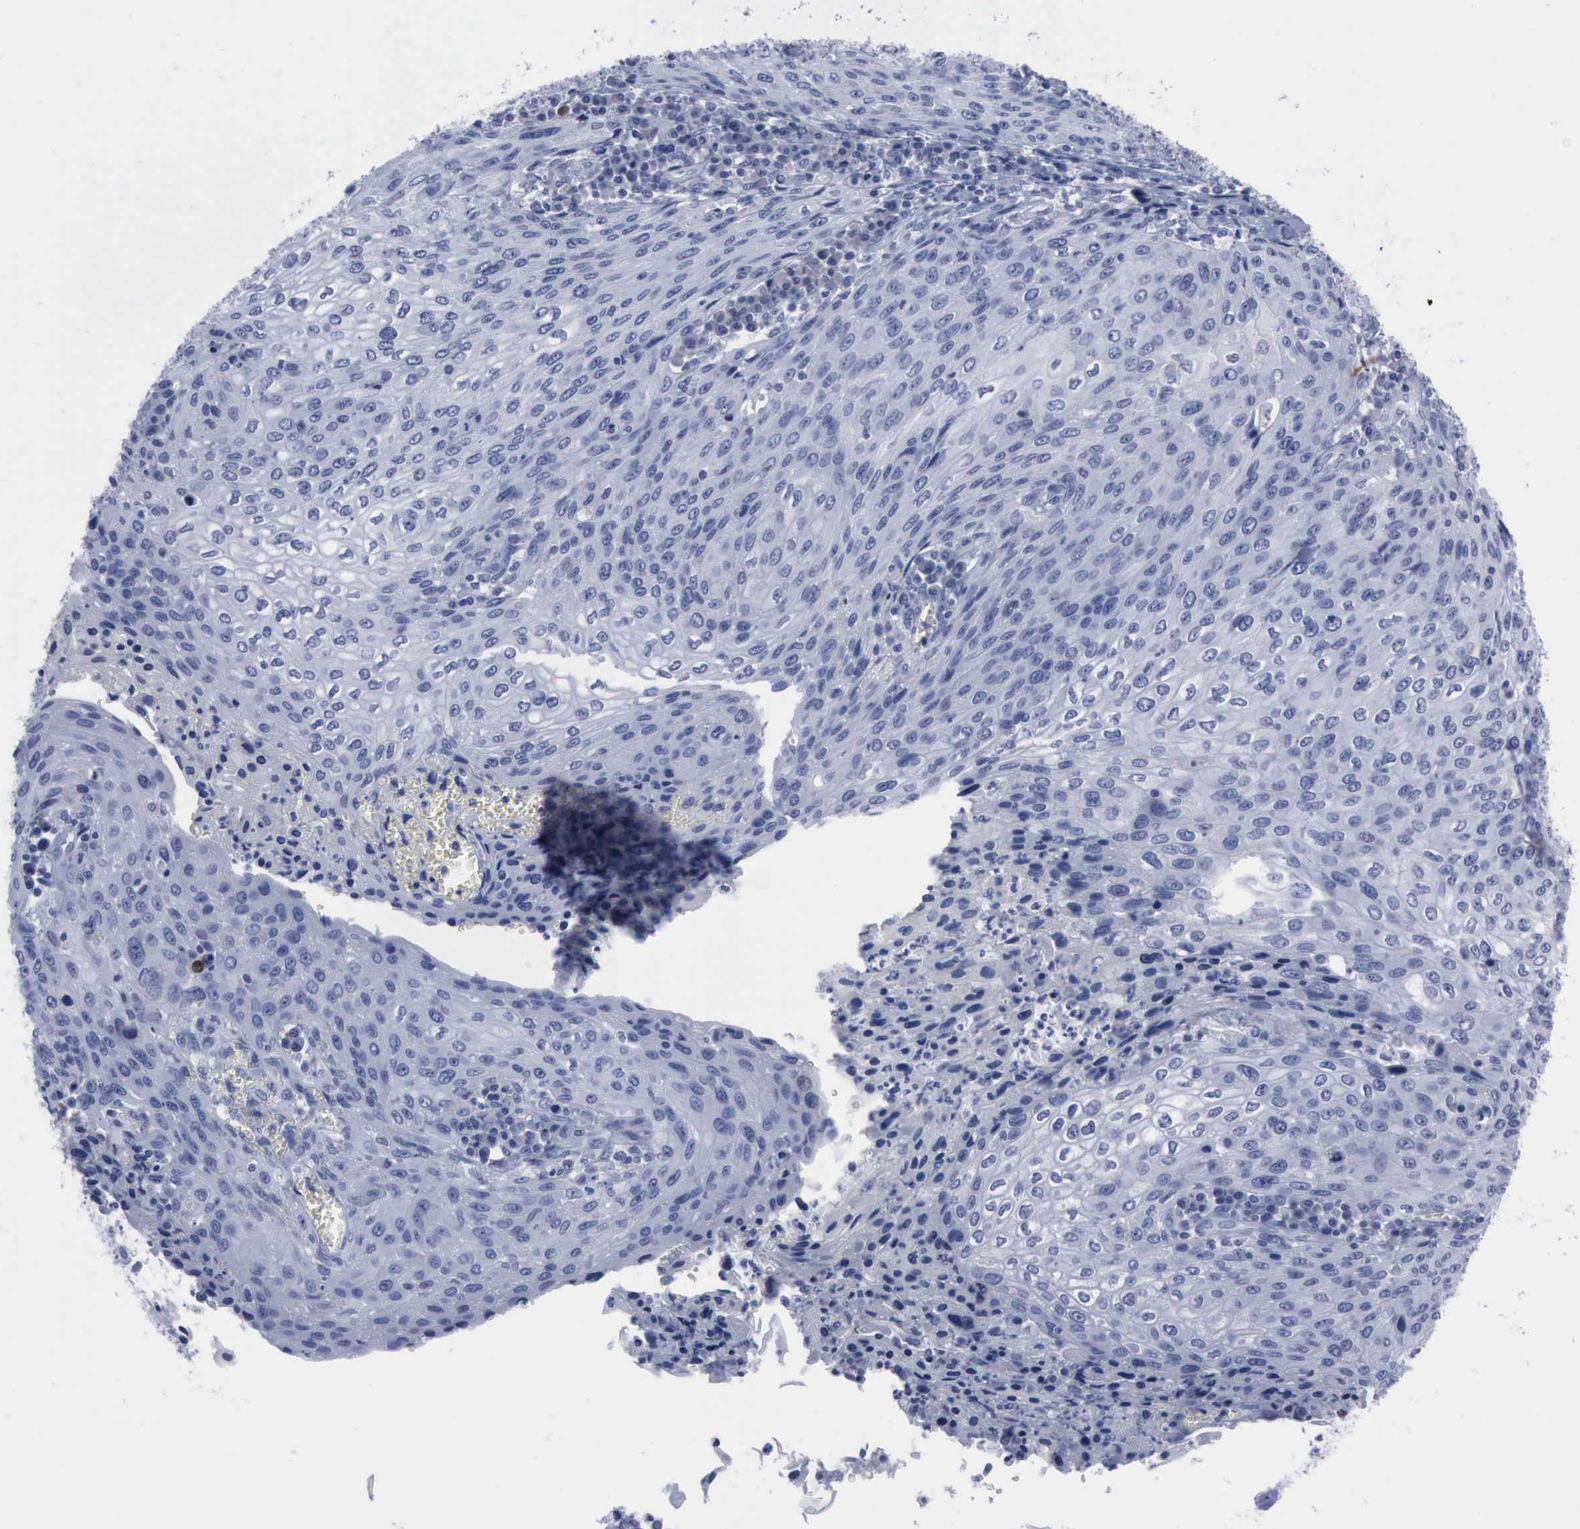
{"staining": {"intensity": "negative", "quantity": "none", "location": "none"}, "tissue": "cervical cancer", "cell_type": "Tumor cells", "image_type": "cancer", "snomed": [{"axis": "morphology", "description": "Squamous cell carcinoma, NOS"}, {"axis": "topography", "description": "Cervix"}], "caption": "Immunohistochemistry of human cervical cancer reveals no staining in tumor cells.", "gene": "NGFR", "patient": {"sex": "female", "age": 32}}